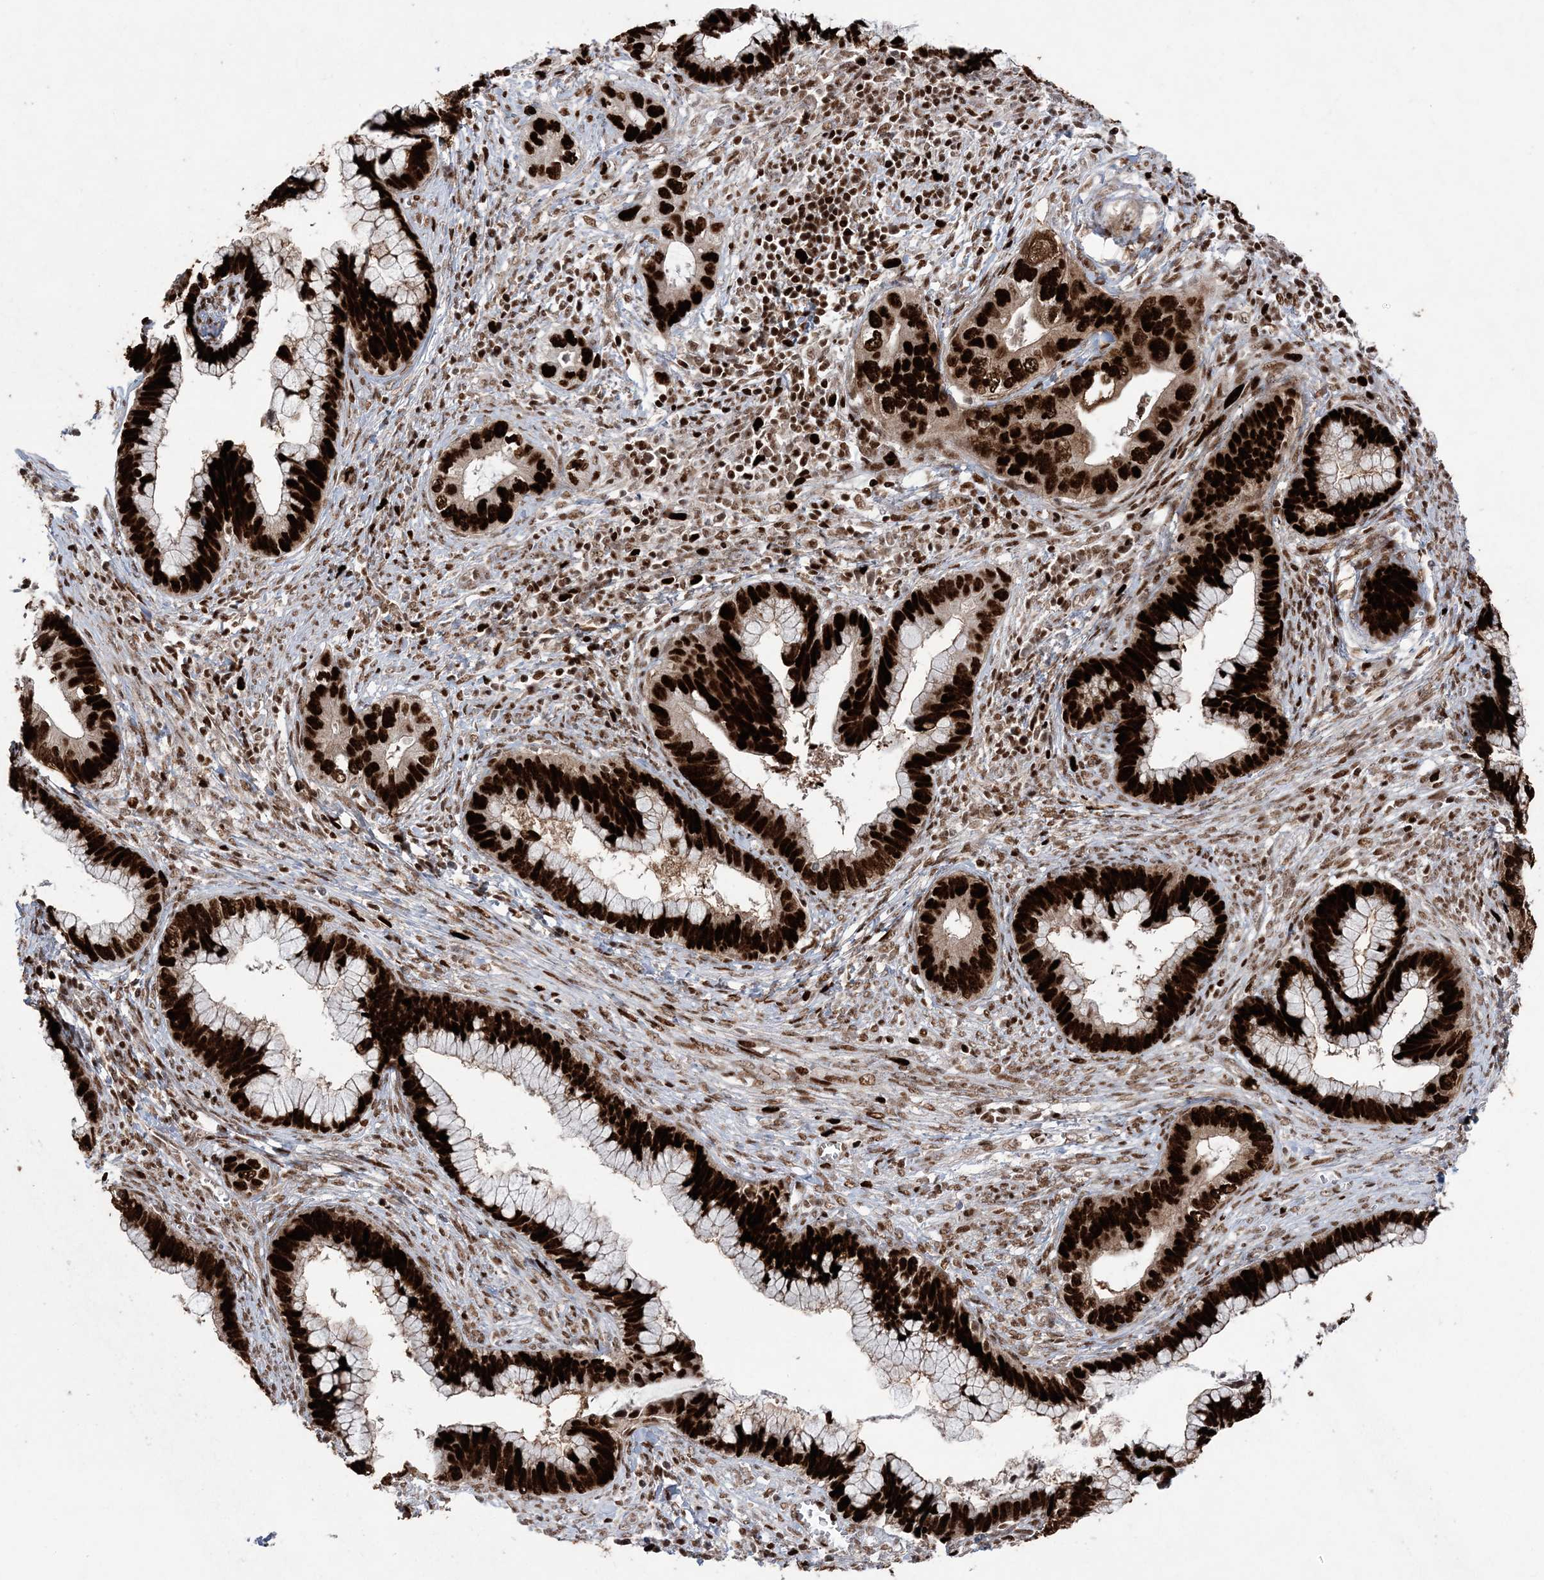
{"staining": {"intensity": "strong", "quantity": ">75%", "location": "nuclear"}, "tissue": "cervical cancer", "cell_type": "Tumor cells", "image_type": "cancer", "snomed": [{"axis": "morphology", "description": "Adenocarcinoma, NOS"}, {"axis": "topography", "description": "Cervix"}], "caption": "A brown stain highlights strong nuclear expression of a protein in cervical cancer (adenocarcinoma) tumor cells. (DAB (3,3'-diaminobenzidine) = brown stain, brightfield microscopy at high magnification).", "gene": "LIG1", "patient": {"sex": "female", "age": 44}}